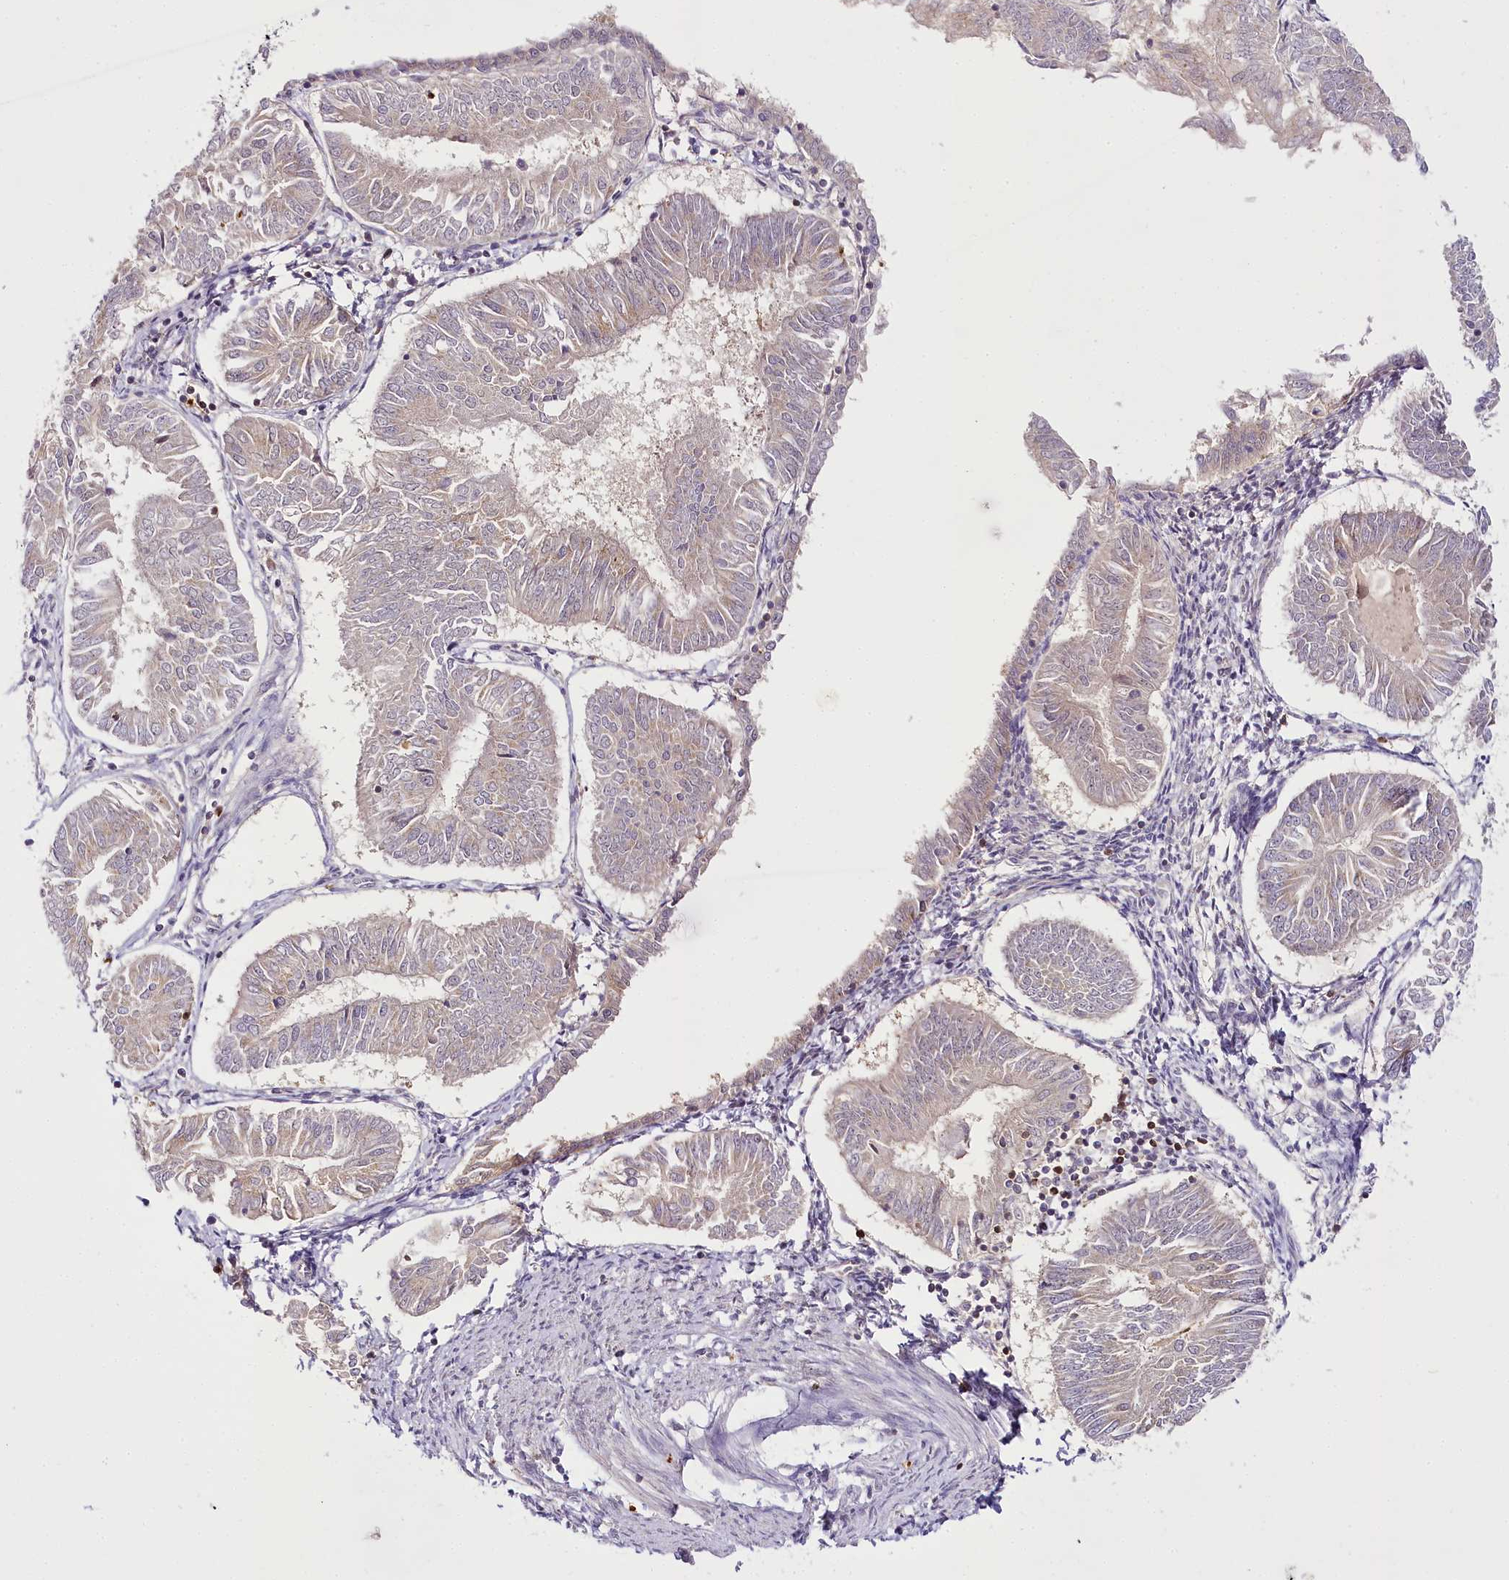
{"staining": {"intensity": "weak", "quantity": "<25%", "location": "cytoplasmic/membranous"}, "tissue": "endometrial cancer", "cell_type": "Tumor cells", "image_type": "cancer", "snomed": [{"axis": "morphology", "description": "Adenocarcinoma, NOS"}, {"axis": "topography", "description": "Endometrium"}], "caption": "Immunohistochemistry histopathology image of neoplastic tissue: human endometrial cancer (adenocarcinoma) stained with DAB (3,3'-diaminobenzidine) displays no significant protein staining in tumor cells. Brightfield microscopy of IHC stained with DAB (3,3'-diaminobenzidine) (brown) and hematoxylin (blue), captured at high magnification.", "gene": "VWA5A", "patient": {"sex": "female", "age": 58}}